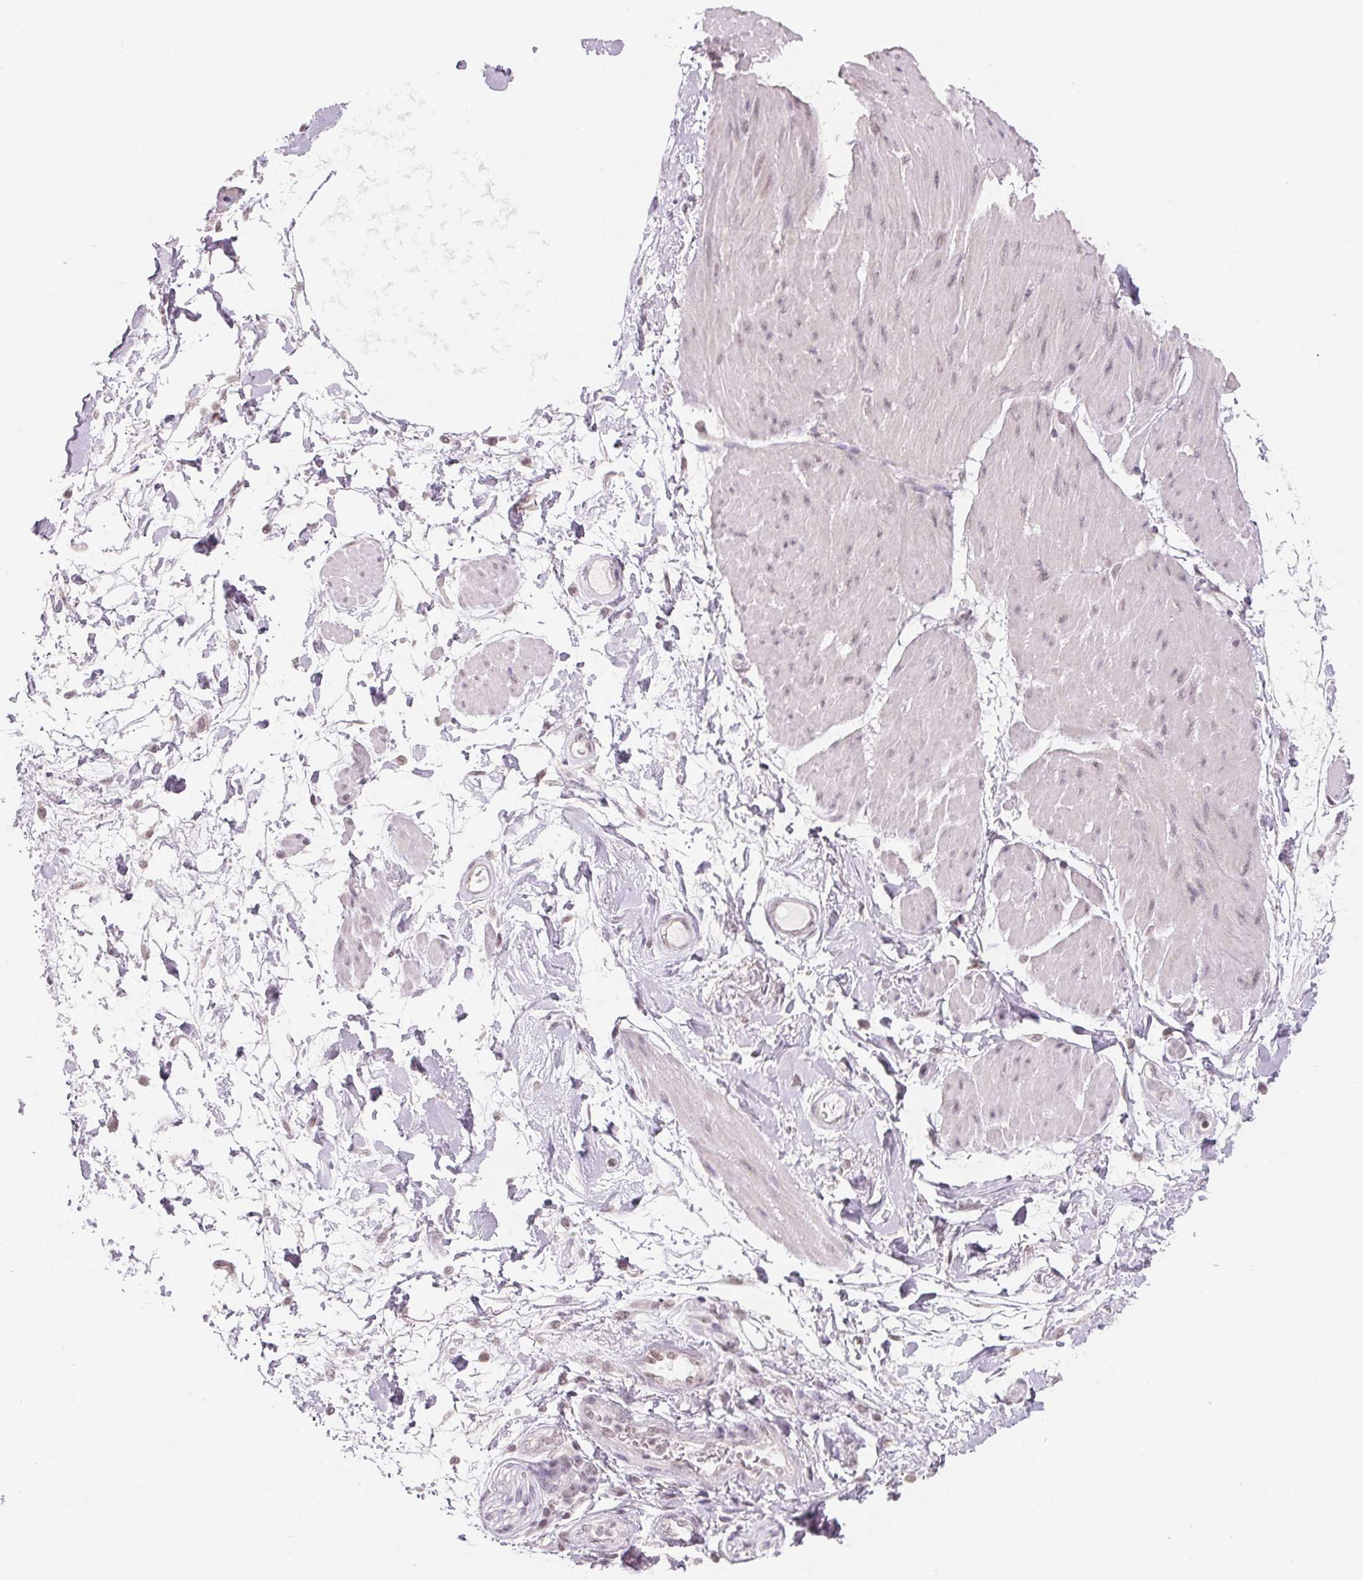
{"staining": {"intensity": "negative", "quantity": "none", "location": "none"}, "tissue": "adipose tissue", "cell_type": "Adipocytes", "image_type": "normal", "snomed": [{"axis": "morphology", "description": "Normal tissue, NOS"}, {"axis": "topography", "description": "Urinary bladder"}, {"axis": "topography", "description": "Peripheral nerve tissue"}], "caption": "IHC image of normal human adipose tissue stained for a protein (brown), which exhibits no expression in adipocytes. Brightfield microscopy of immunohistochemistry (IHC) stained with DAB (3,3'-diaminobenzidine) (brown) and hematoxylin (blue), captured at high magnification.", "gene": "NXF3", "patient": {"sex": "female", "age": 60}}